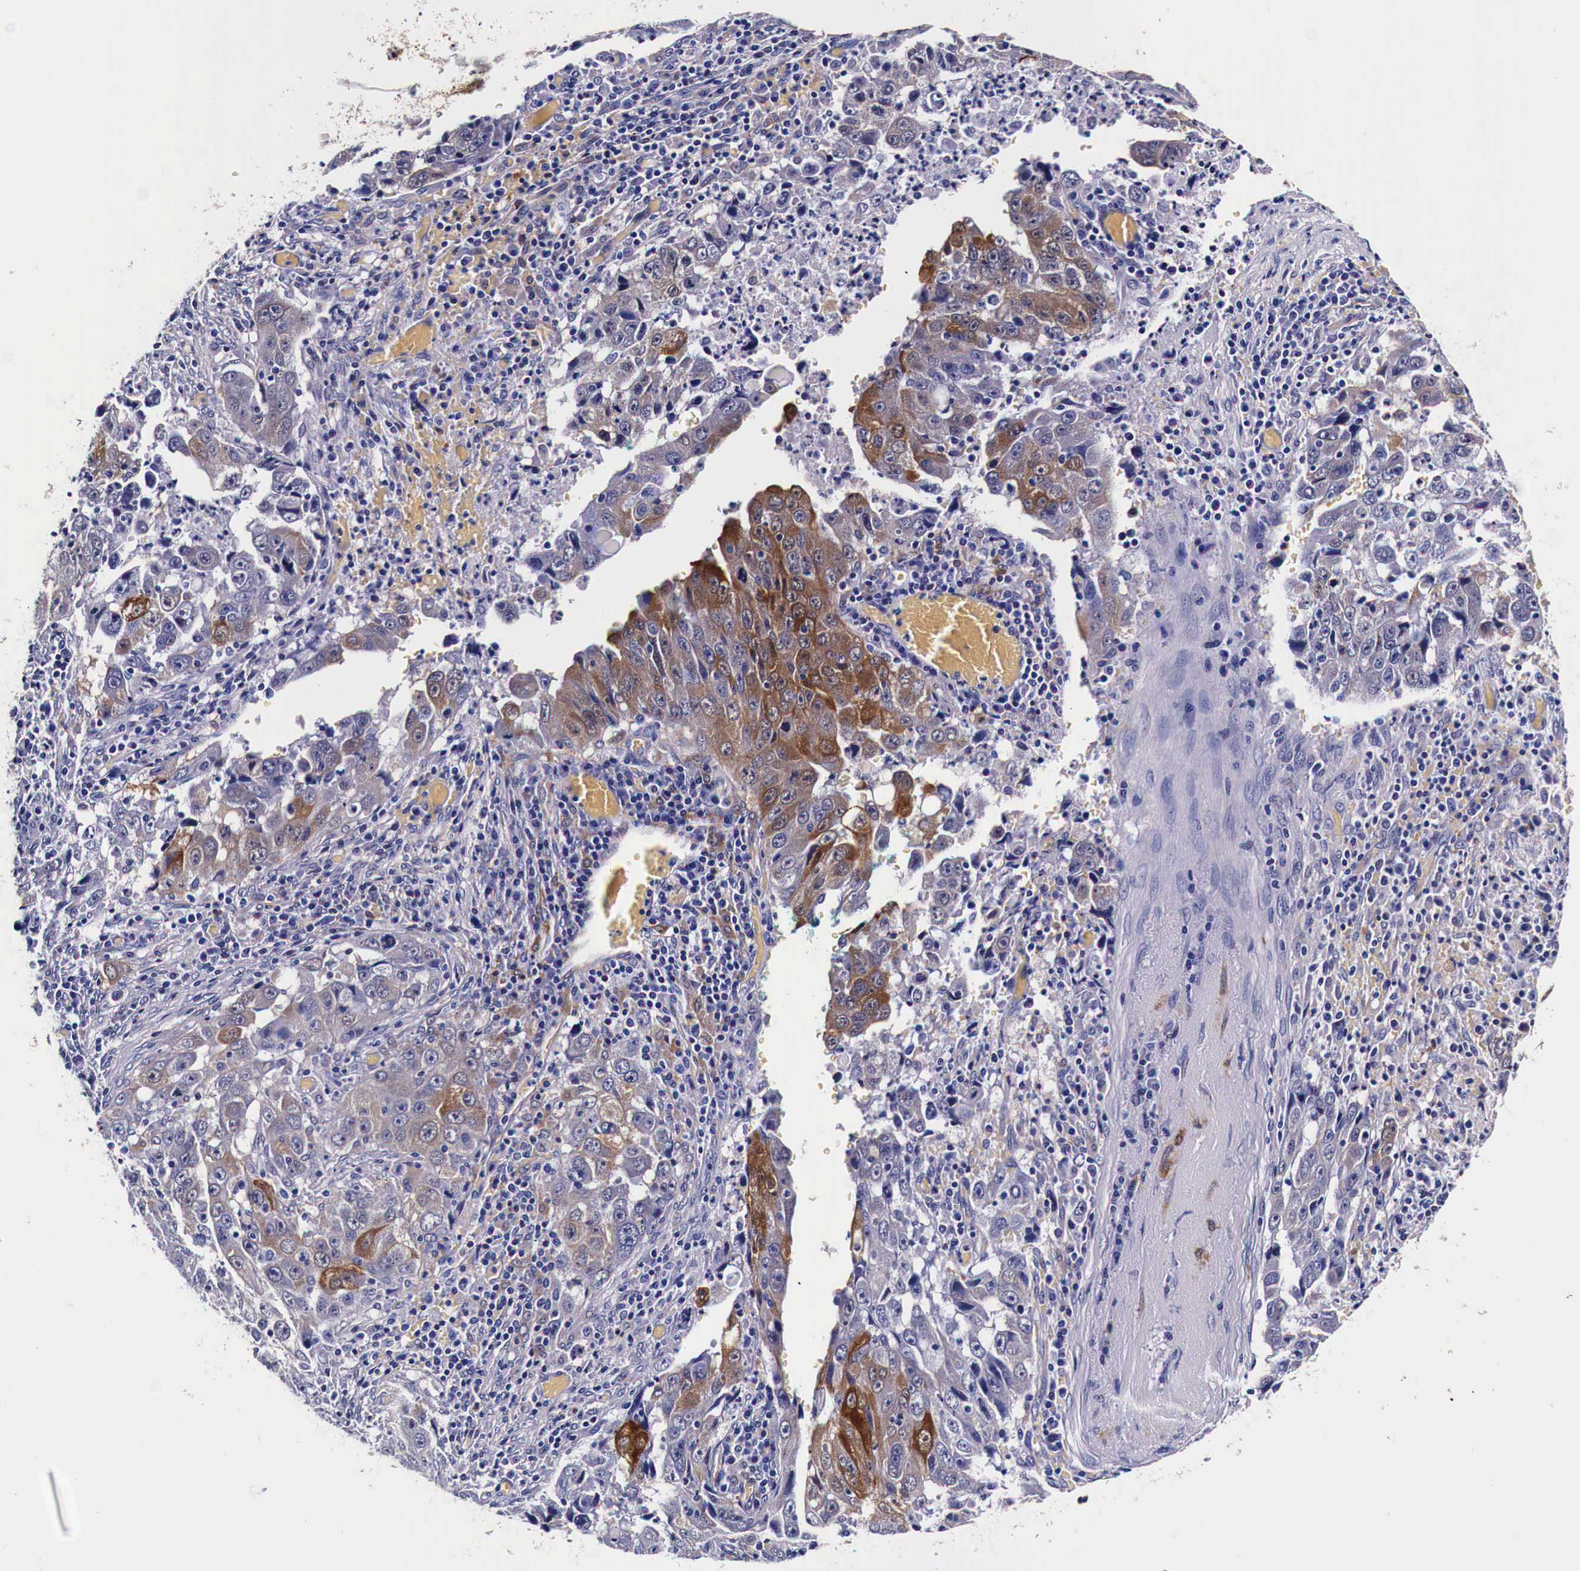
{"staining": {"intensity": "moderate", "quantity": "25%-75%", "location": "cytoplasmic/membranous"}, "tissue": "lung cancer", "cell_type": "Tumor cells", "image_type": "cancer", "snomed": [{"axis": "morphology", "description": "Squamous cell carcinoma, NOS"}, {"axis": "topography", "description": "Lung"}], "caption": "This is an image of immunohistochemistry staining of lung squamous cell carcinoma, which shows moderate staining in the cytoplasmic/membranous of tumor cells.", "gene": "HSPB1", "patient": {"sex": "male", "age": 64}}